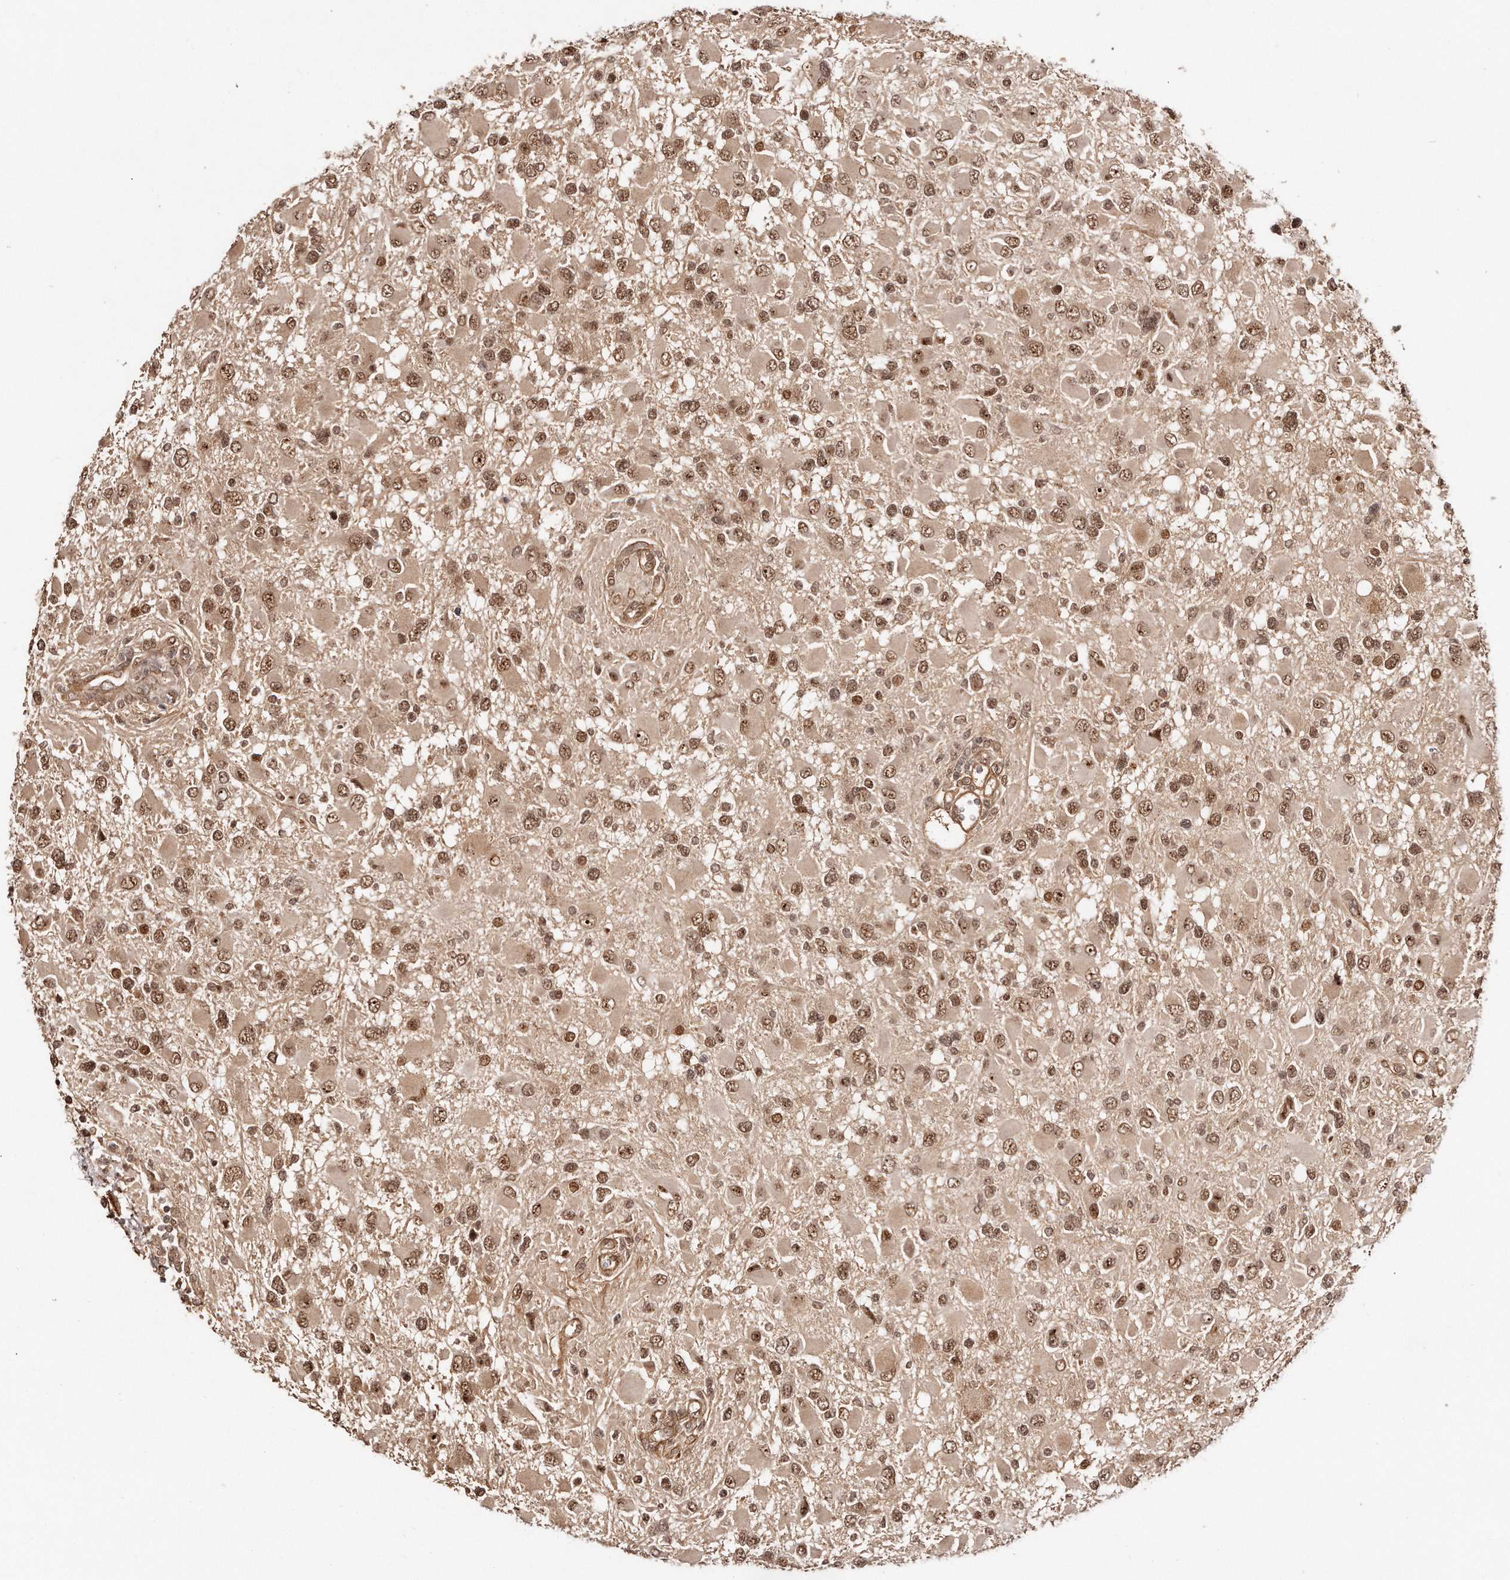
{"staining": {"intensity": "moderate", "quantity": ">75%", "location": "nuclear"}, "tissue": "glioma", "cell_type": "Tumor cells", "image_type": "cancer", "snomed": [{"axis": "morphology", "description": "Glioma, malignant, High grade"}, {"axis": "topography", "description": "Brain"}], "caption": "A brown stain shows moderate nuclear positivity of a protein in glioma tumor cells.", "gene": "SOX4", "patient": {"sex": "male", "age": 53}}